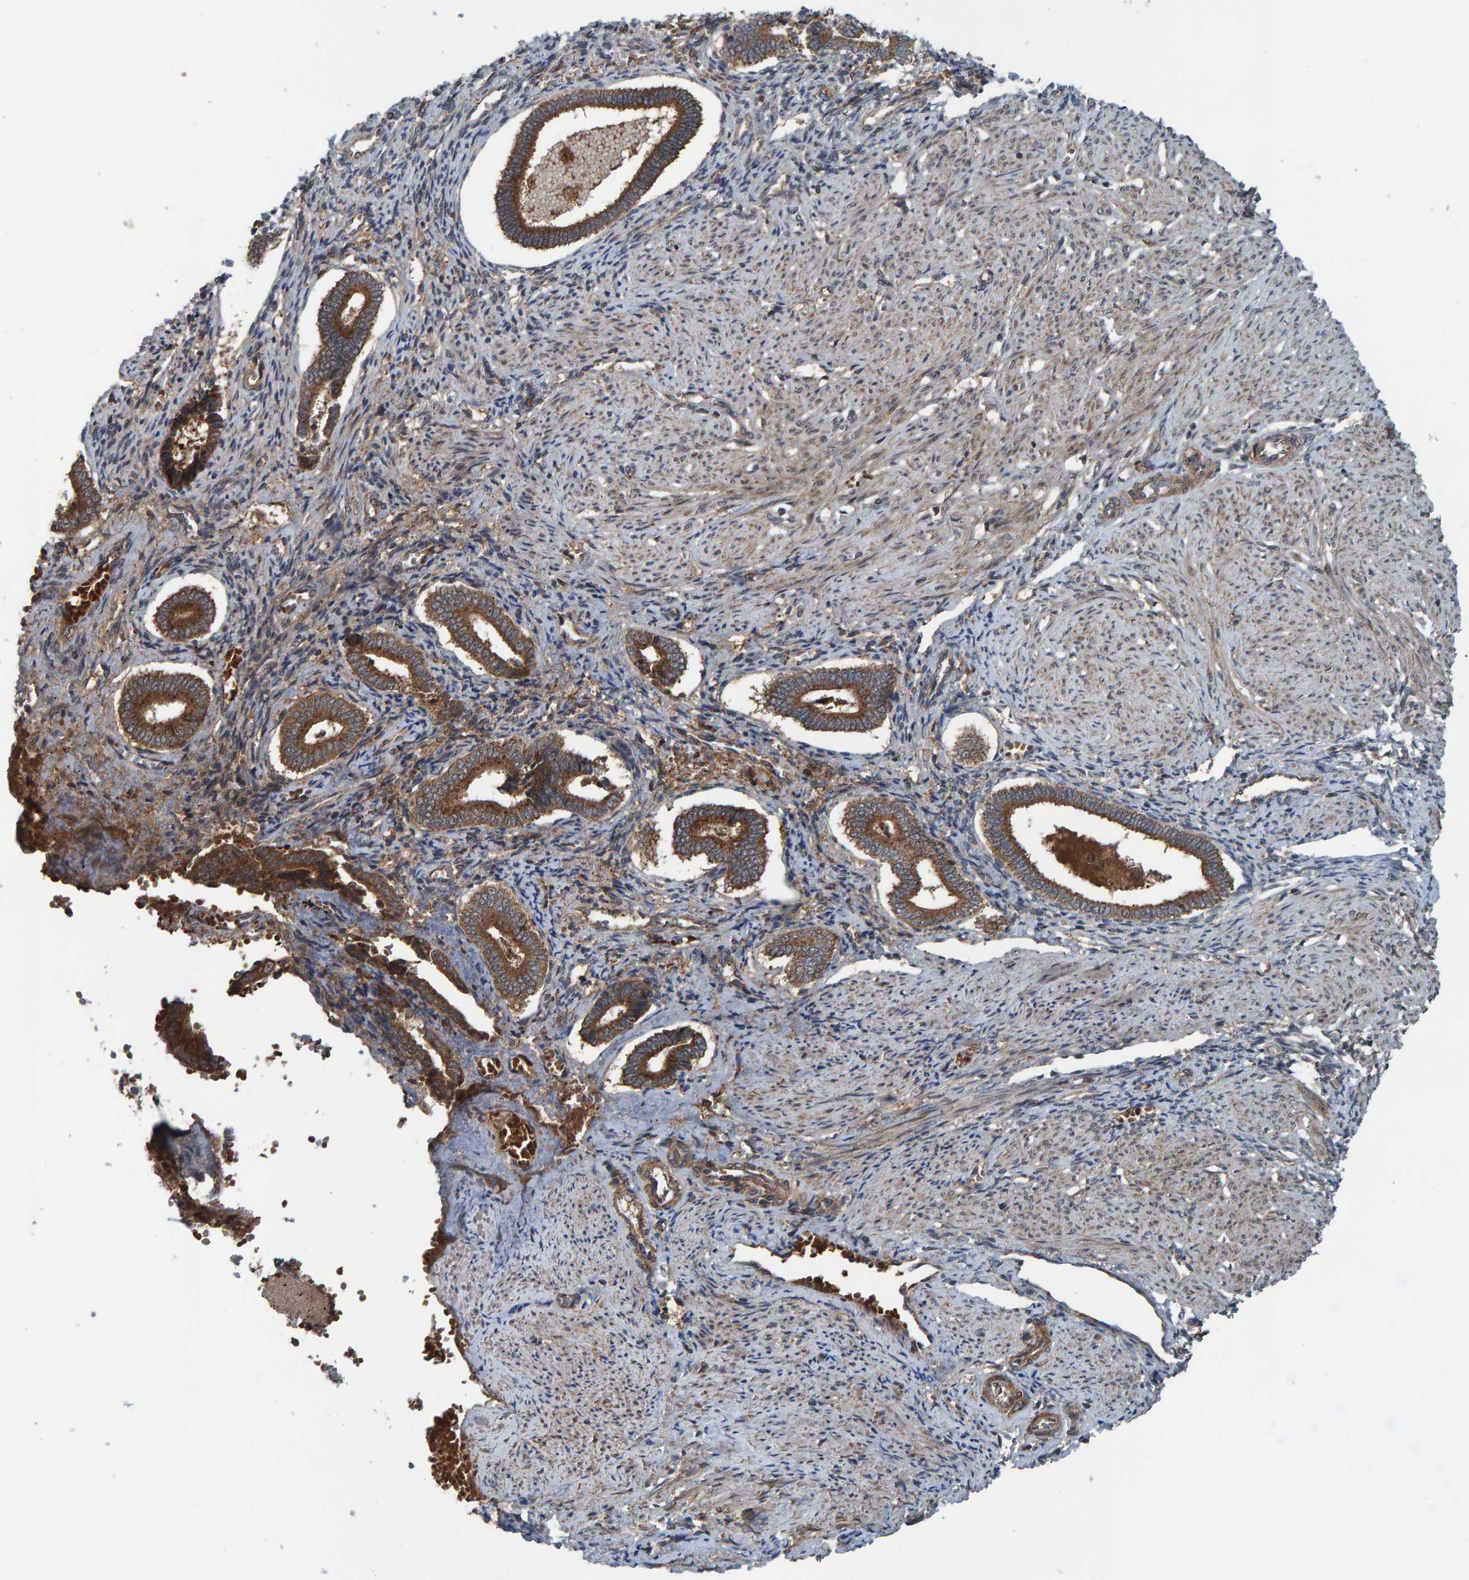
{"staining": {"intensity": "moderate", "quantity": ">75%", "location": "cytoplasmic/membranous"}, "tissue": "endometrium", "cell_type": "Cells in endometrial stroma", "image_type": "normal", "snomed": [{"axis": "morphology", "description": "Normal tissue, NOS"}, {"axis": "topography", "description": "Endometrium"}], "caption": "Immunohistochemistry (DAB (3,3'-diaminobenzidine)) staining of normal endometrium demonstrates moderate cytoplasmic/membranous protein staining in approximately >75% of cells in endometrial stroma.", "gene": "CUEDC1", "patient": {"sex": "female", "age": 42}}